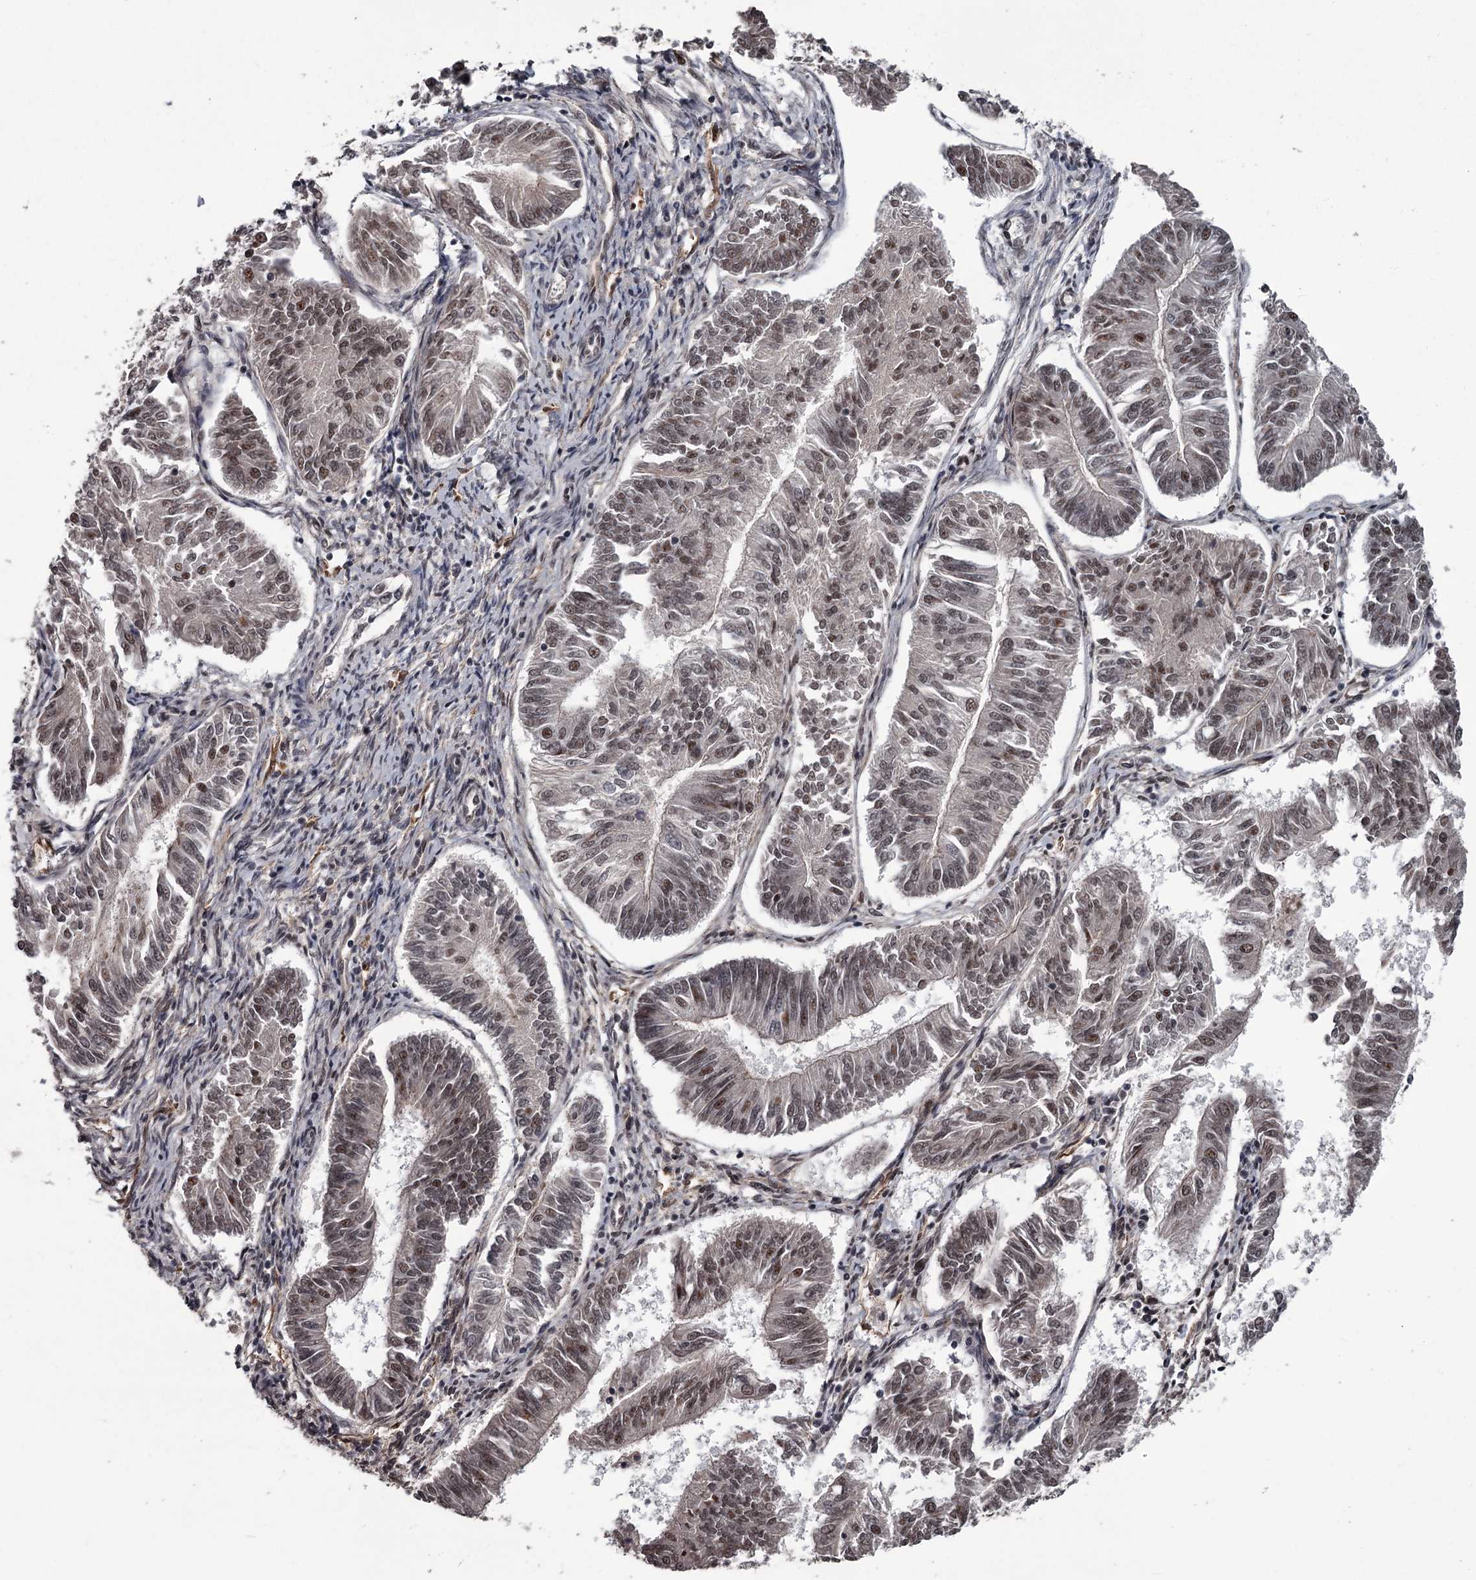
{"staining": {"intensity": "weak", "quantity": "25%-75%", "location": "nuclear"}, "tissue": "endometrial cancer", "cell_type": "Tumor cells", "image_type": "cancer", "snomed": [{"axis": "morphology", "description": "Adenocarcinoma, NOS"}, {"axis": "topography", "description": "Endometrium"}], "caption": "Protein expression analysis of human endometrial adenocarcinoma reveals weak nuclear staining in about 25%-75% of tumor cells.", "gene": "CDC42EP2", "patient": {"sex": "female", "age": 58}}